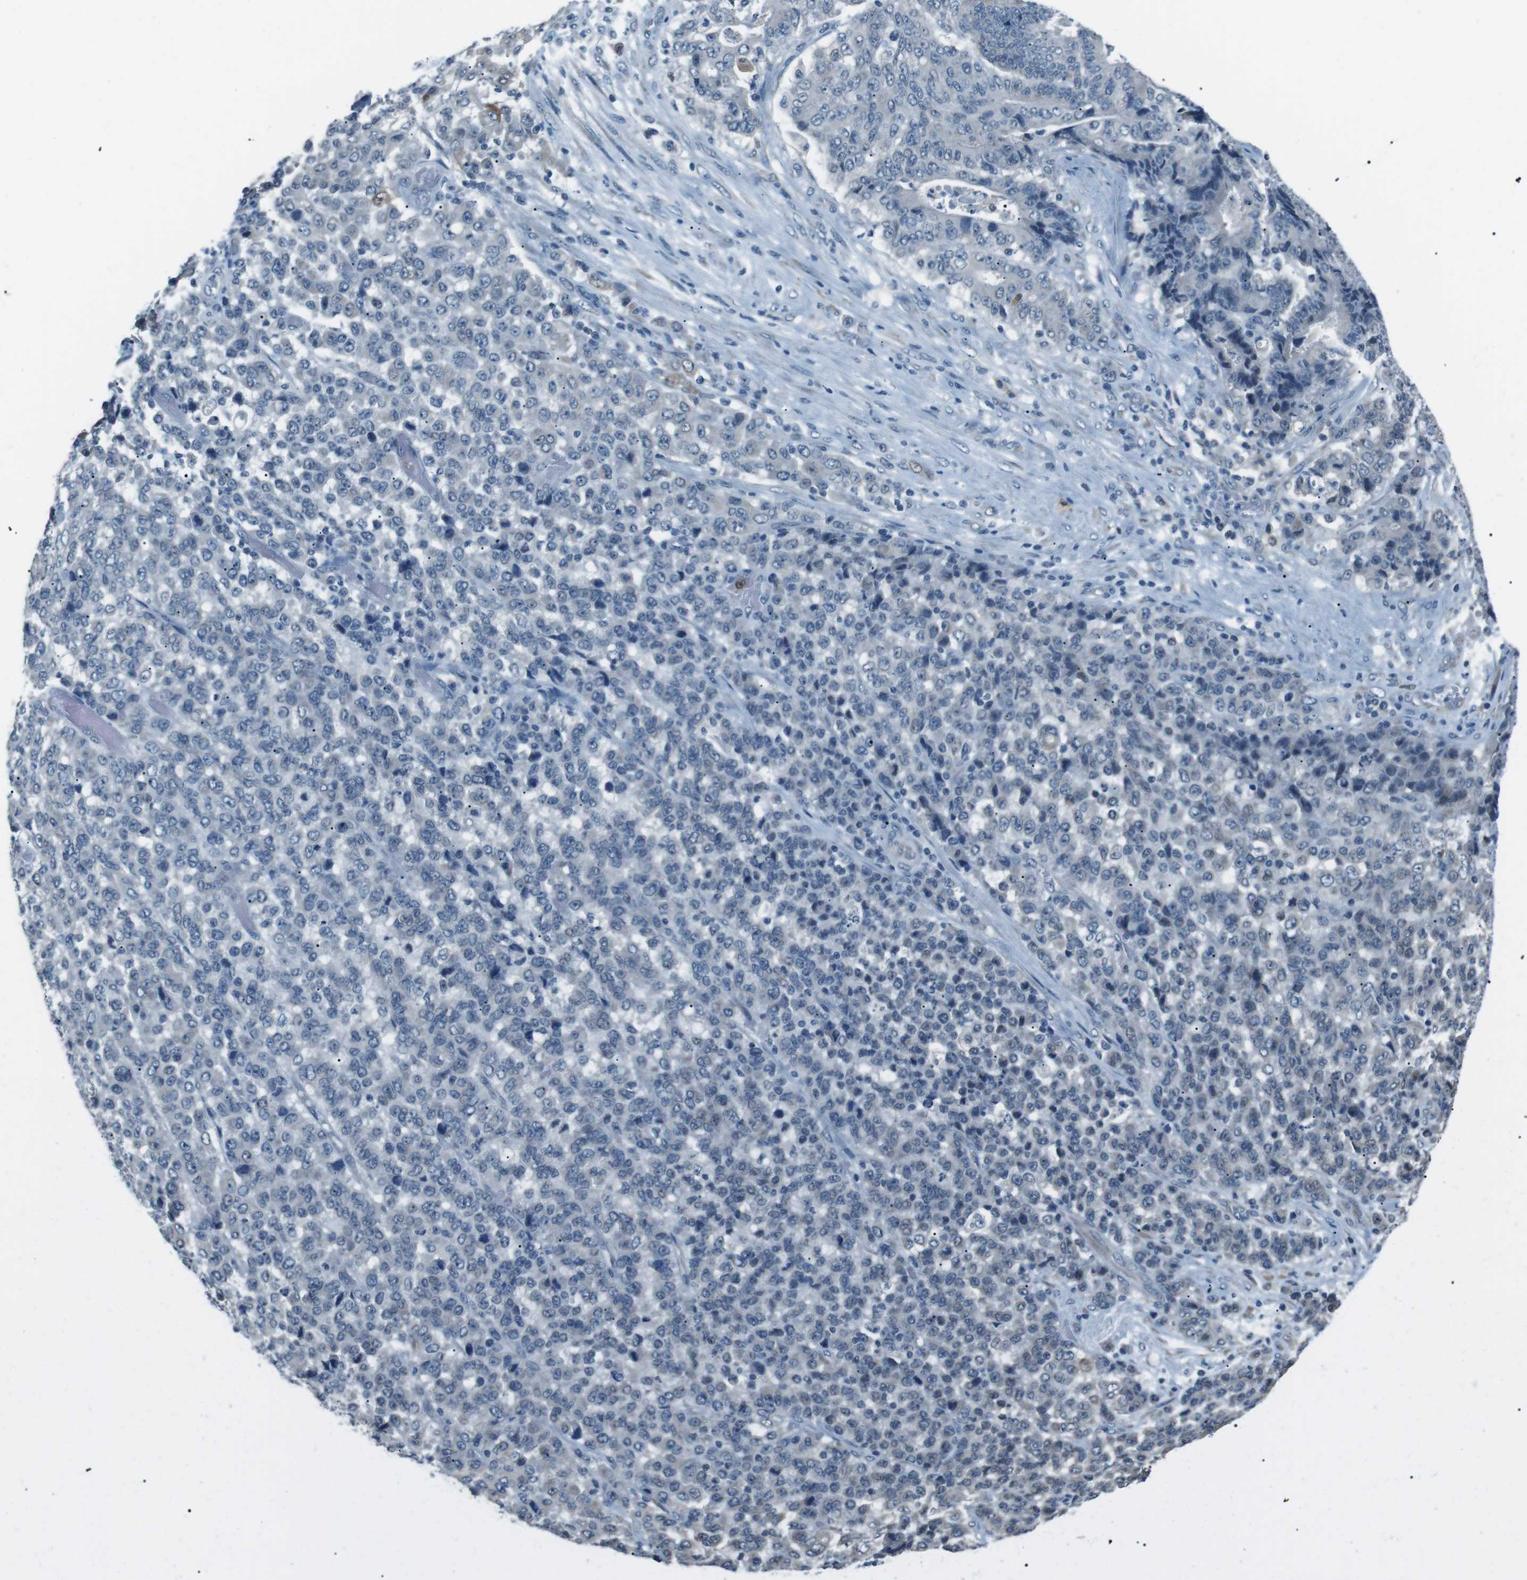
{"staining": {"intensity": "weak", "quantity": "<25%", "location": "cytoplasmic/membranous"}, "tissue": "stomach cancer", "cell_type": "Tumor cells", "image_type": "cancer", "snomed": [{"axis": "morphology", "description": "Adenocarcinoma, NOS"}, {"axis": "topography", "description": "Stomach"}], "caption": "The immunohistochemistry micrograph has no significant positivity in tumor cells of stomach cancer (adenocarcinoma) tissue.", "gene": "SERPINB2", "patient": {"sex": "female", "age": 73}}